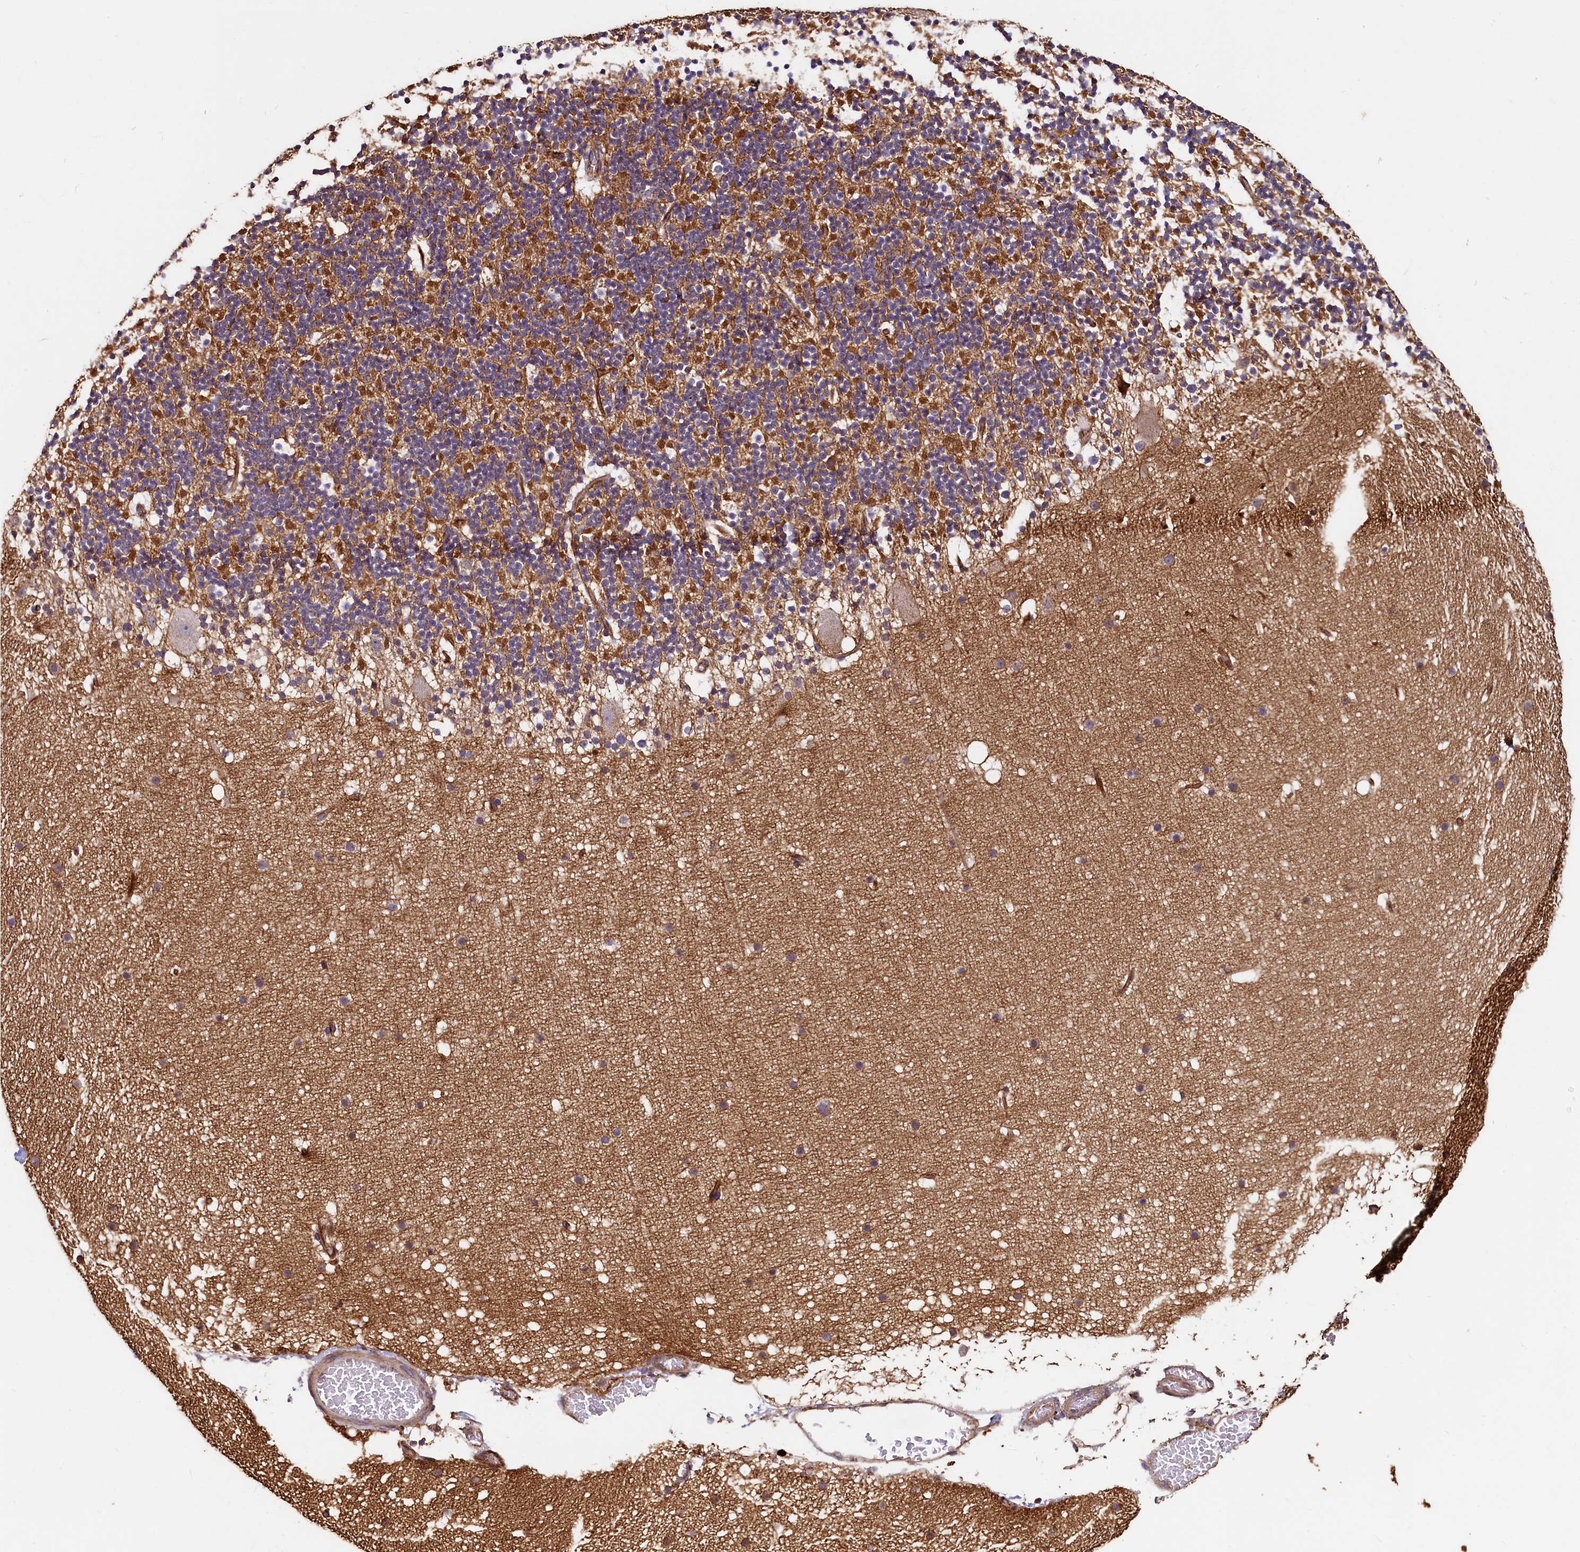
{"staining": {"intensity": "moderate", "quantity": "25%-75%", "location": "cytoplasmic/membranous"}, "tissue": "cerebellum", "cell_type": "Cells in granular layer", "image_type": "normal", "snomed": [{"axis": "morphology", "description": "Normal tissue, NOS"}, {"axis": "topography", "description": "Cerebellum"}], "caption": "An immunohistochemistry photomicrograph of benign tissue is shown. Protein staining in brown labels moderate cytoplasmic/membranous positivity in cerebellum within cells in granular layer.", "gene": "PALM", "patient": {"sex": "male", "age": 57}}